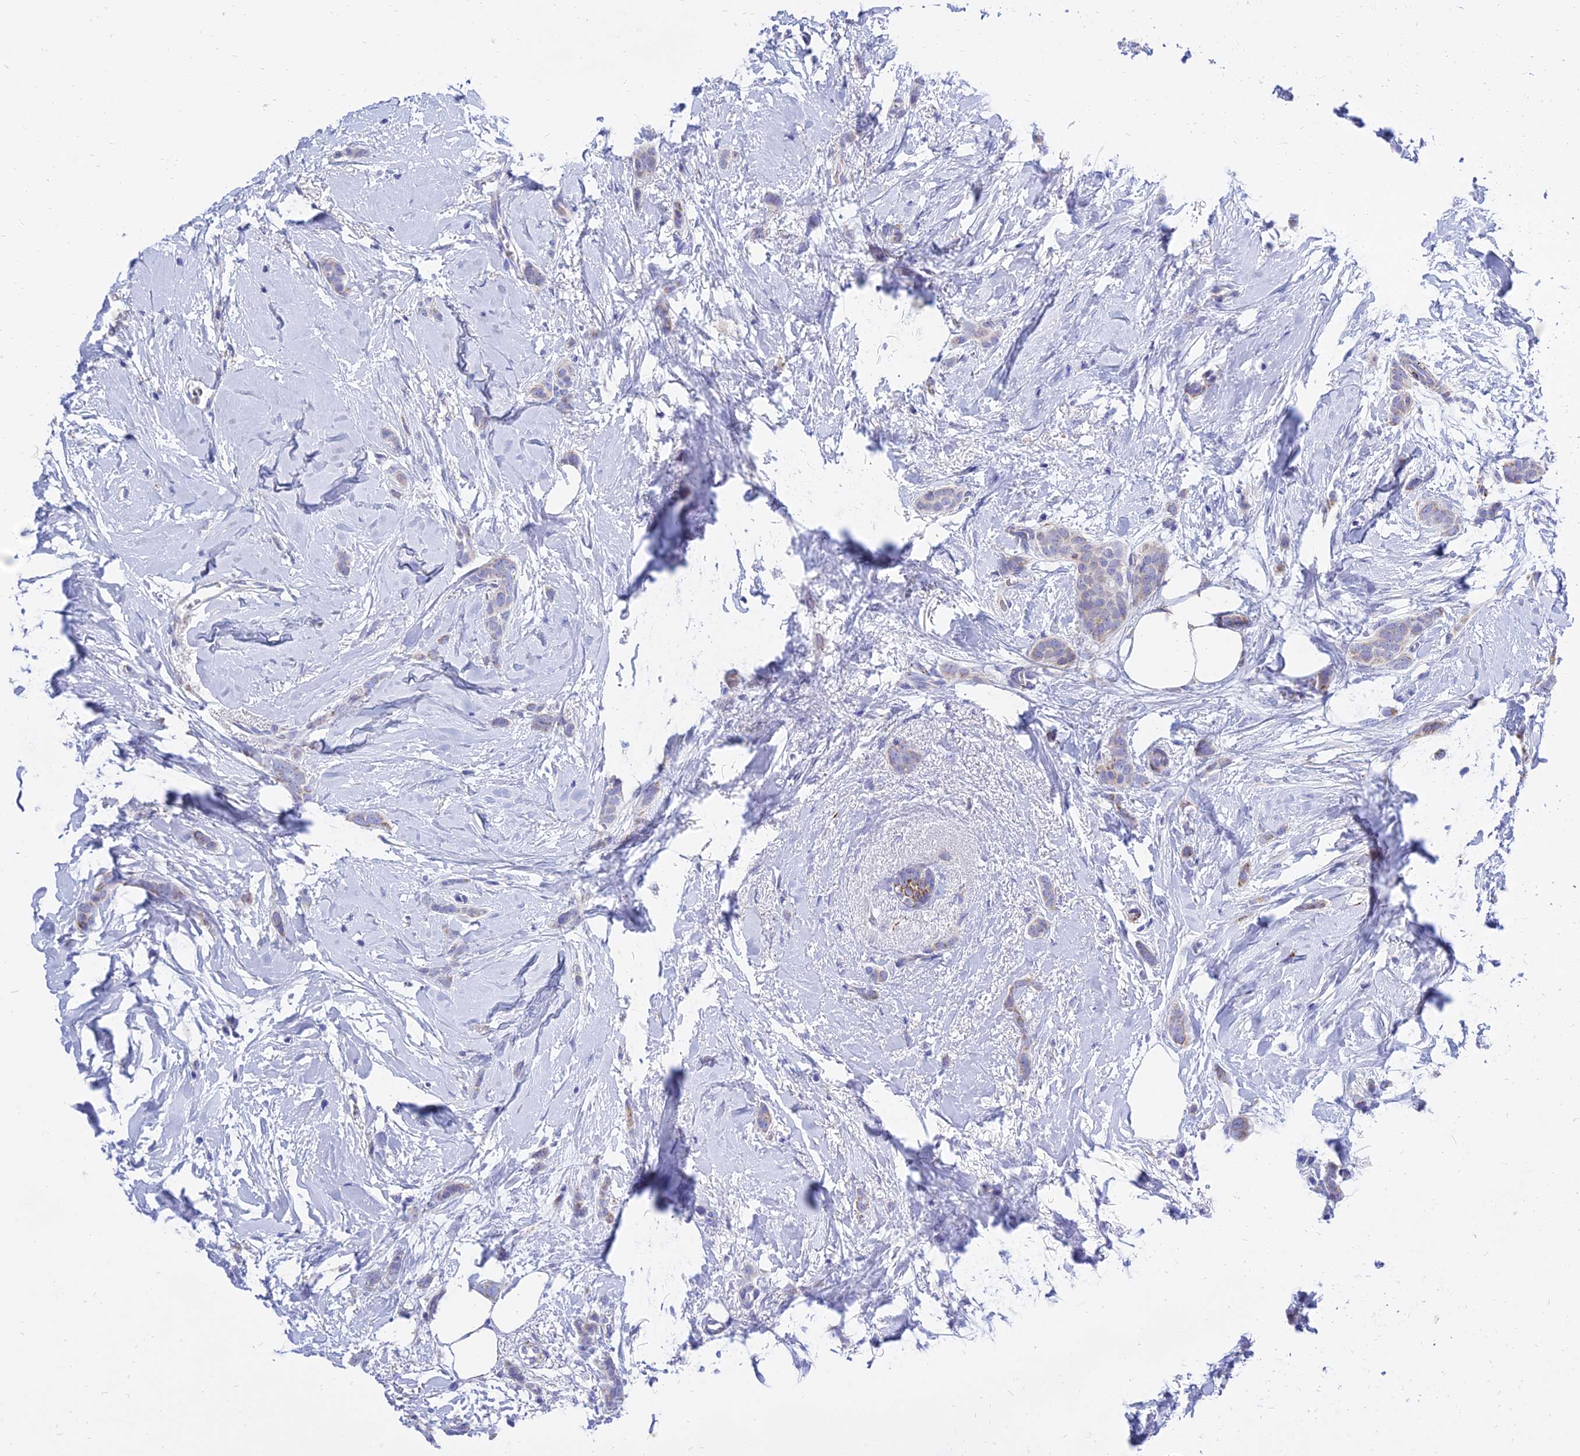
{"staining": {"intensity": "negative", "quantity": "none", "location": "none"}, "tissue": "breast cancer", "cell_type": "Tumor cells", "image_type": "cancer", "snomed": [{"axis": "morphology", "description": "Duct carcinoma"}, {"axis": "topography", "description": "Breast"}], "caption": "DAB (3,3'-diaminobenzidine) immunohistochemical staining of human breast cancer demonstrates no significant positivity in tumor cells.", "gene": "PKN3", "patient": {"sex": "female", "age": 72}}